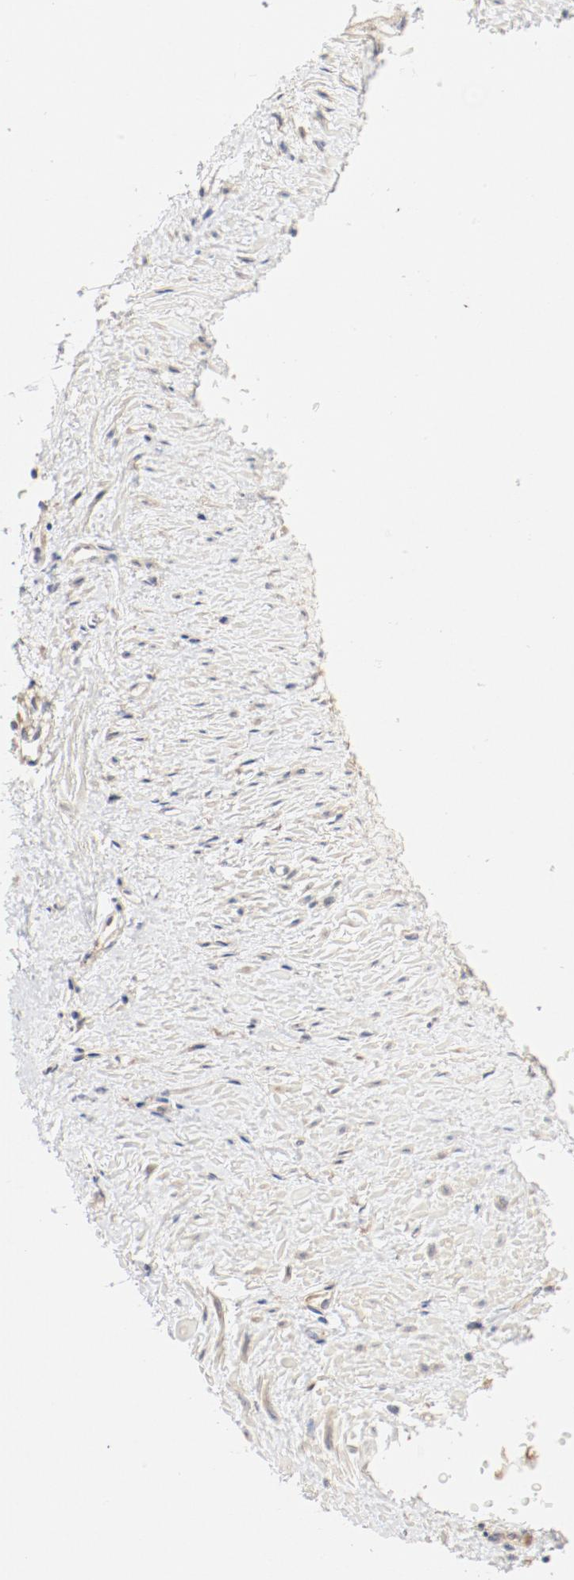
{"staining": {"intensity": "weak", "quantity": ">75%", "location": "cytoplasmic/membranous"}, "tissue": "smooth muscle", "cell_type": "Smooth muscle cells", "image_type": "normal", "snomed": [{"axis": "morphology", "description": "Normal tissue, NOS"}, {"axis": "topography", "description": "Smooth muscle"}, {"axis": "topography", "description": "Uterus"}], "caption": "Immunohistochemistry (IHC) of unremarkable smooth muscle demonstrates low levels of weak cytoplasmic/membranous staining in about >75% of smooth muscle cells.", "gene": "RPS6", "patient": {"sex": "female", "age": 39}}